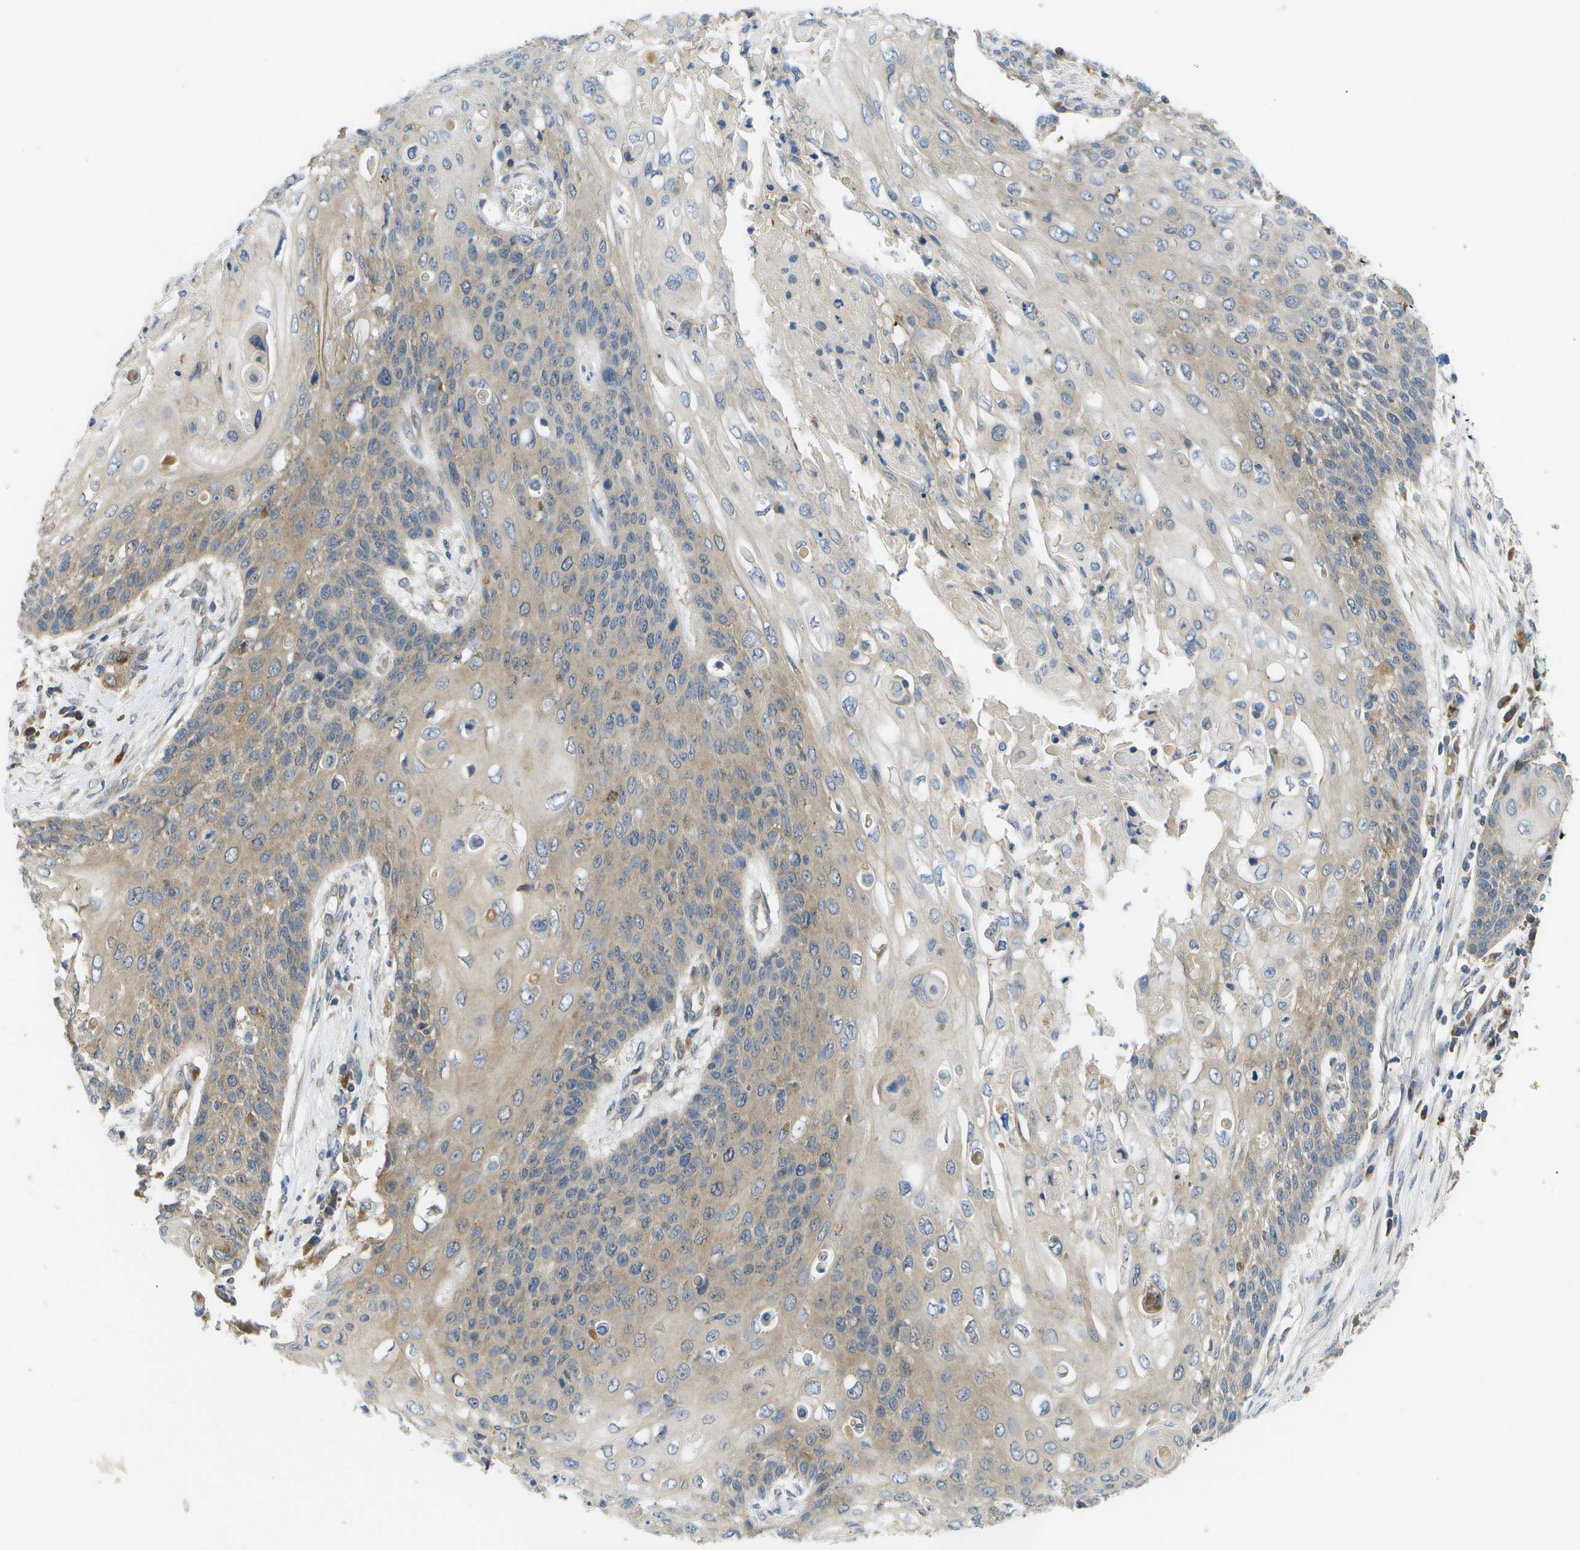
{"staining": {"intensity": "weak", "quantity": "25%-75%", "location": "cytoplasmic/membranous"}, "tissue": "cervical cancer", "cell_type": "Tumor cells", "image_type": "cancer", "snomed": [{"axis": "morphology", "description": "Squamous cell carcinoma, NOS"}, {"axis": "topography", "description": "Cervix"}], "caption": "Immunohistochemistry (DAB) staining of human cervical squamous cell carcinoma shows weak cytoplasmic/membranous protein positivity in about 25%-75% of tumor cells.", "gene": "SLC25A20", "patient": {"sex": "female", "age": 39}}